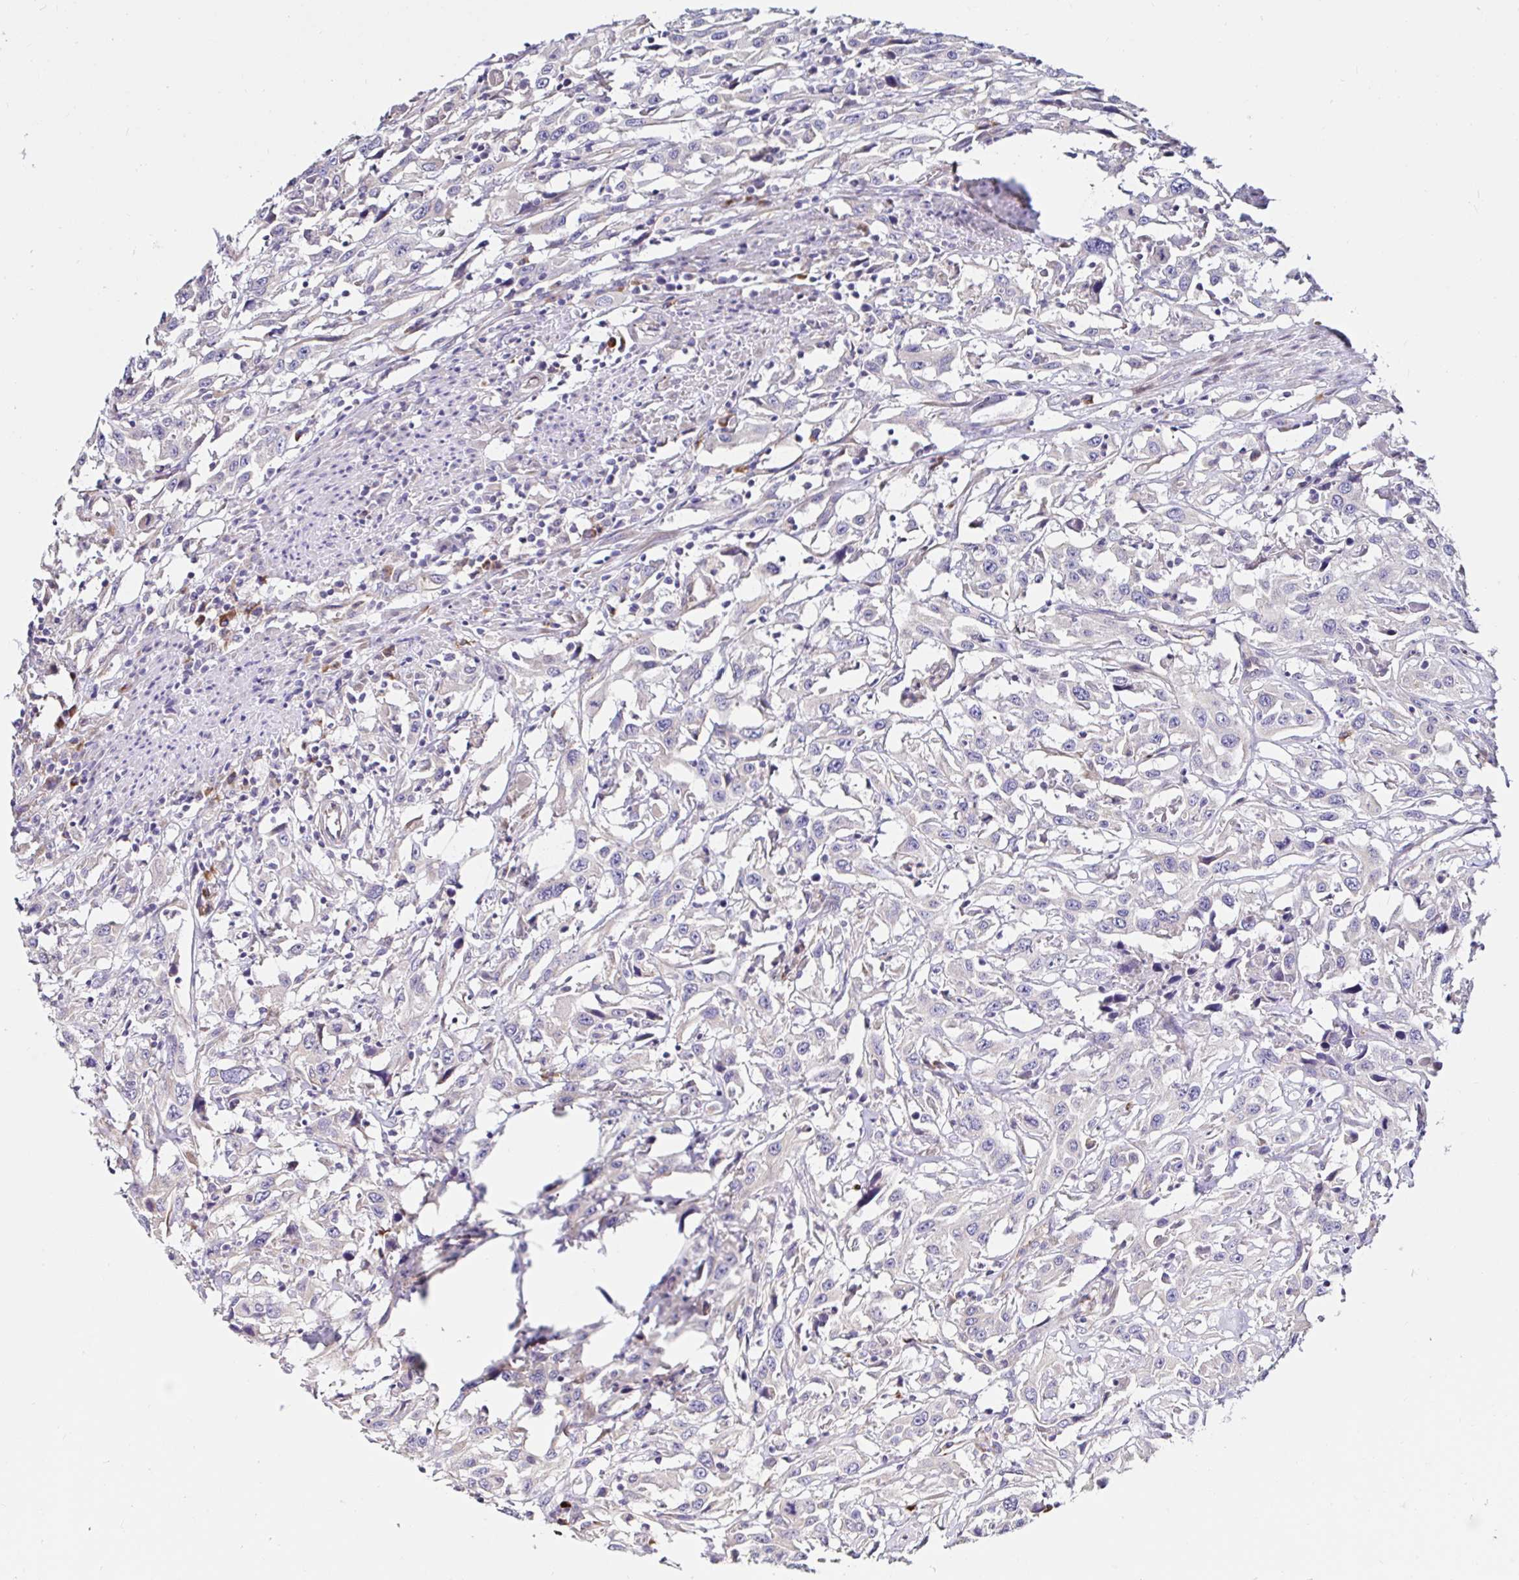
{"staining": {"intensity": "negative", "quantity": "none", "location": "none"}, "tissue": "urothelial cancer", "cell_type": "Tumor cells", "image_type": "cancer", "snomed": [{"axis": "morphology", "description": "Urothelial carcinoma, High grade"}, {"axis": "topography", "description": "Urinary bladder"}], "caption": "This is a image of immunohistochemistry (IHC) staining of high-grade urothelial carcinoma, which shows no staining in tumor cells.", "gene": "VSIG2", "patient": {"sex": "male", "age": 61}}